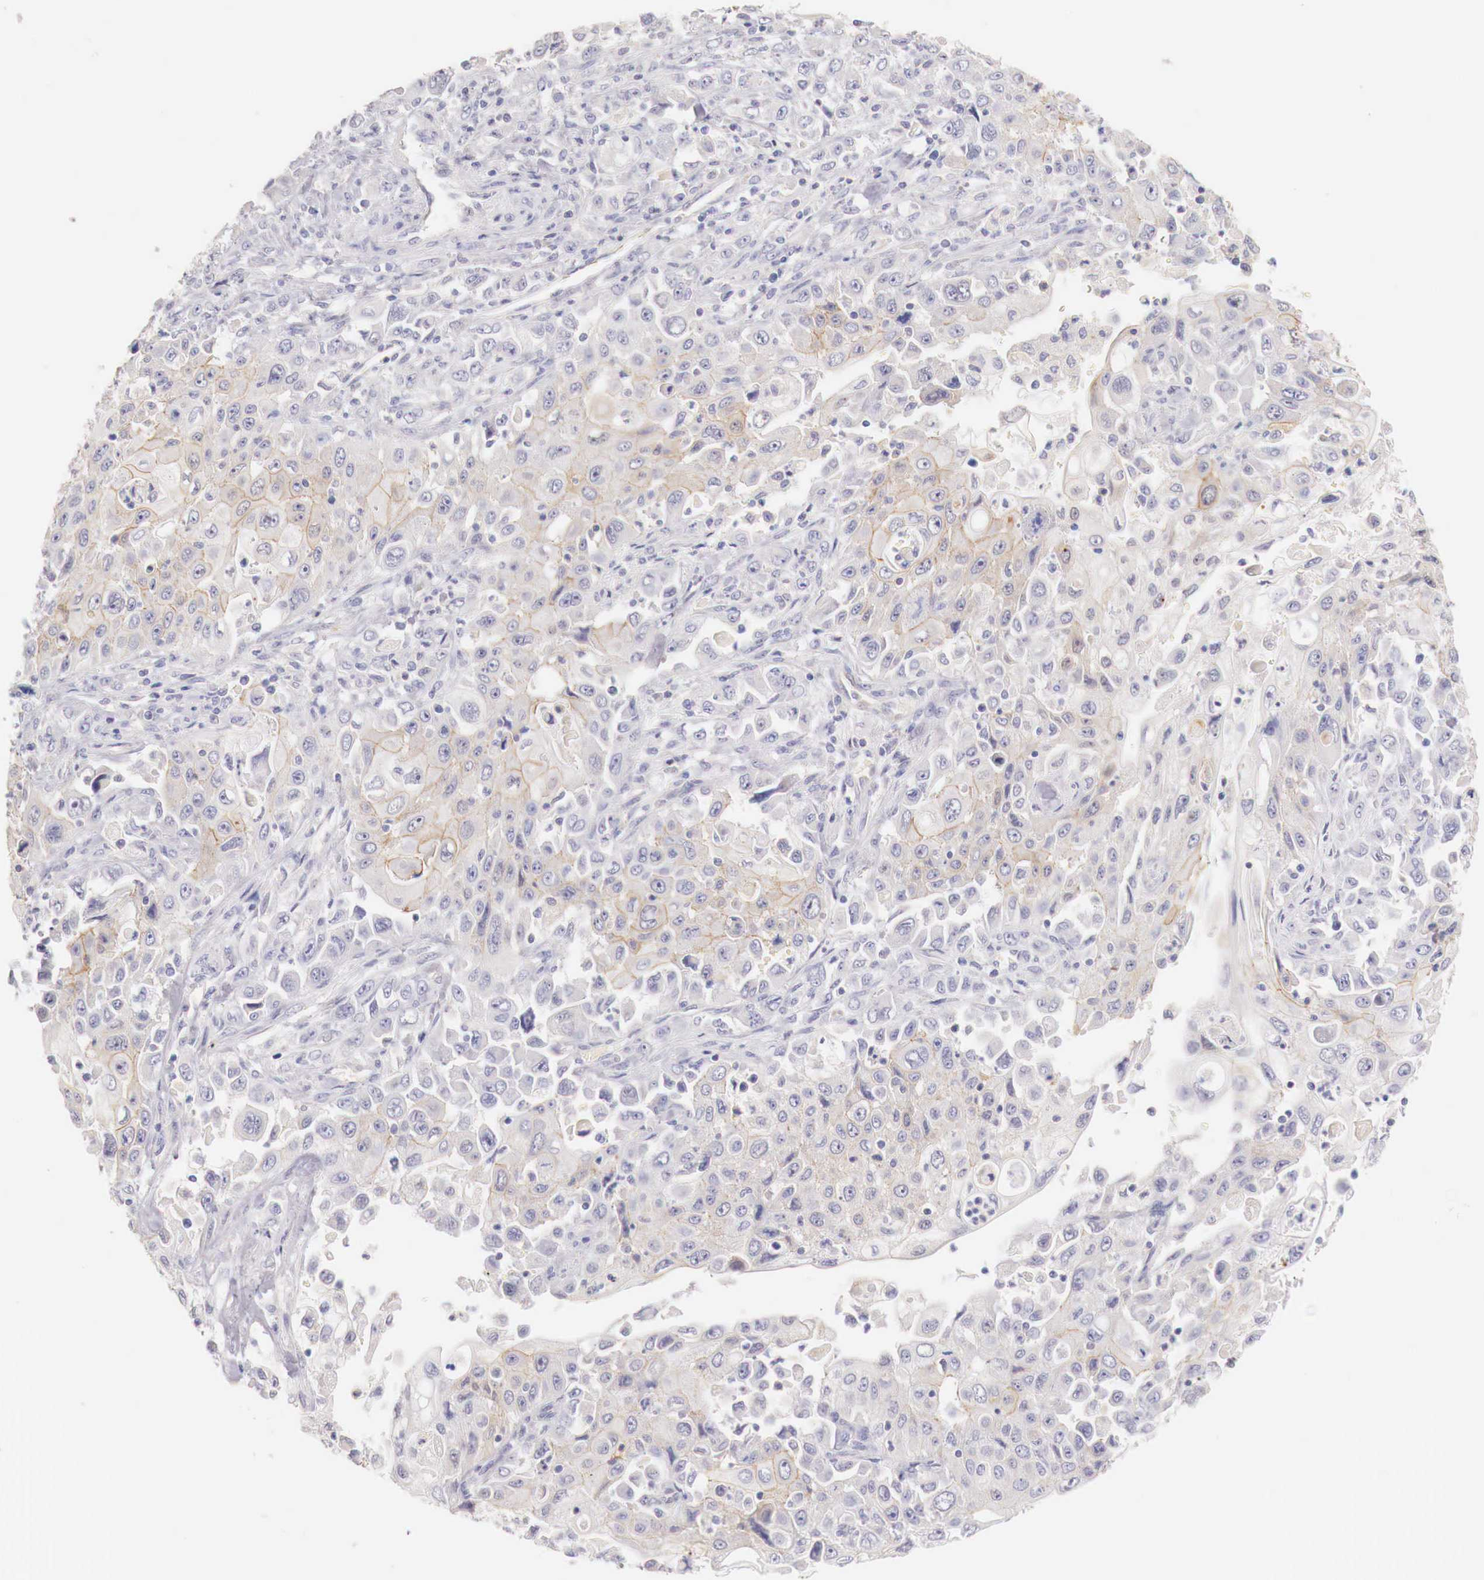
{"staining": {"intensity": "moderate", "quantity": "25%-75%", "location": "cytoplasmic/membranous"}, "tissue": "pancreatic cancer", "cell_type": "Tumor cells", "image_type": "cancer", "snomed": [{"axis": "morphology", "description": "Adenocarcinoma, NOS"}, {"axis": "topography", "description": "Pancreas"}], "caption": "Adenocarcinoma (pancreatic) tissue demonstrates moderate cytoplasmic/membranous positivity in about 25%-75% of tumor cells, visualized by immunohistochemistry.", "gene": "ITIH6", "patient": {"sex": "male", "age": 70}}